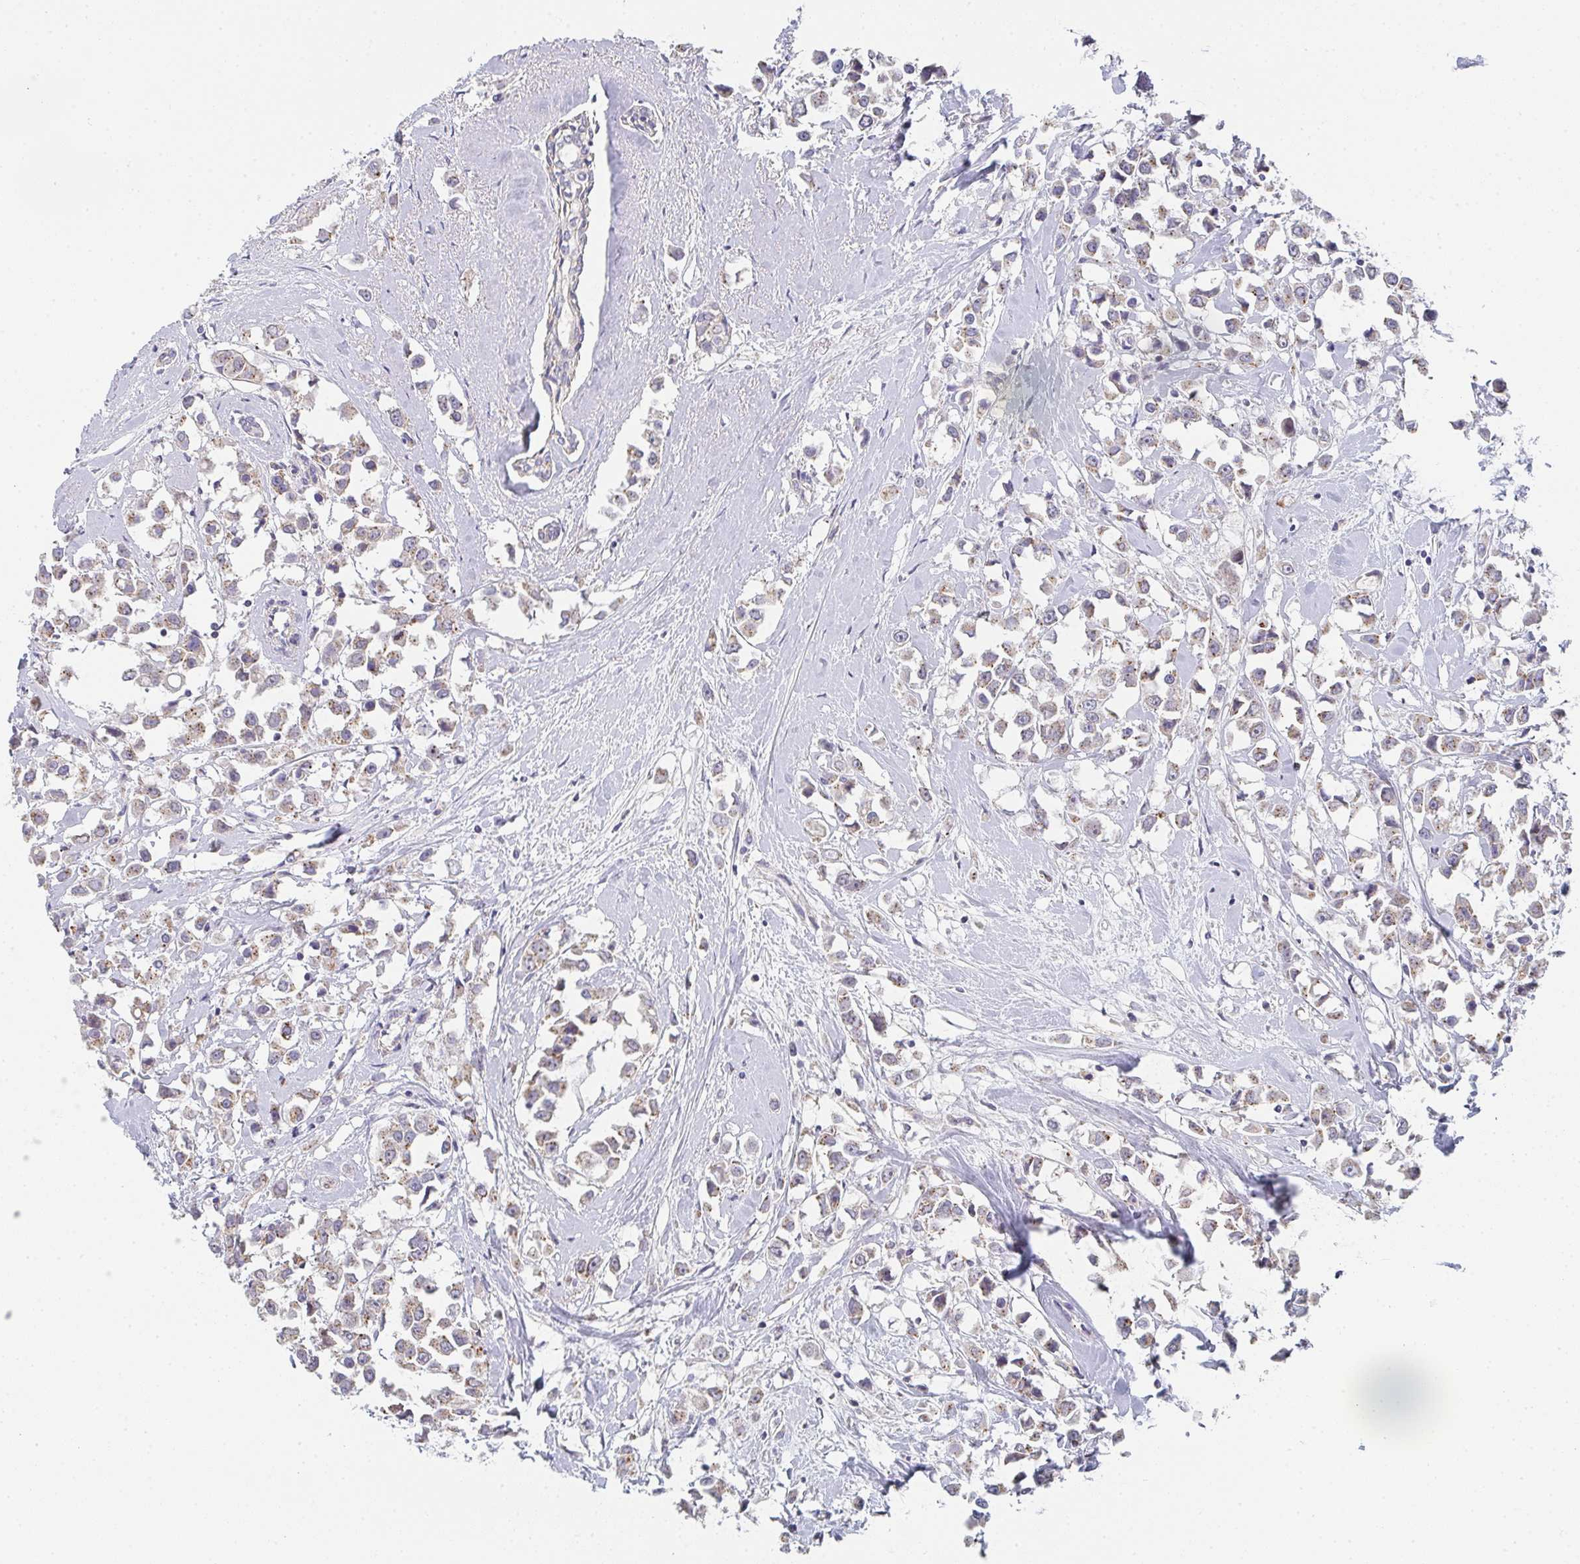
{"staining": {"intensity": "weak", "quantity": ">75%", "location": "cytoplasmic/membranous"}, "tissue": "breast cancer", "cell_type": "Tumor cells", "image_type": "cancer", "snomed": [{"axis": "morphology", "description": "Duct carcinoma"}, {"axis": "topography", "description": "Breast"}], "caption": "A brown stain highlights weak cytoplasmic/membranous staining of a protein in breast cancer (intraductal carcinoma) tumor cells.", "gene": "CHMP5", "patient": {"sex": "female", "age": 61}}